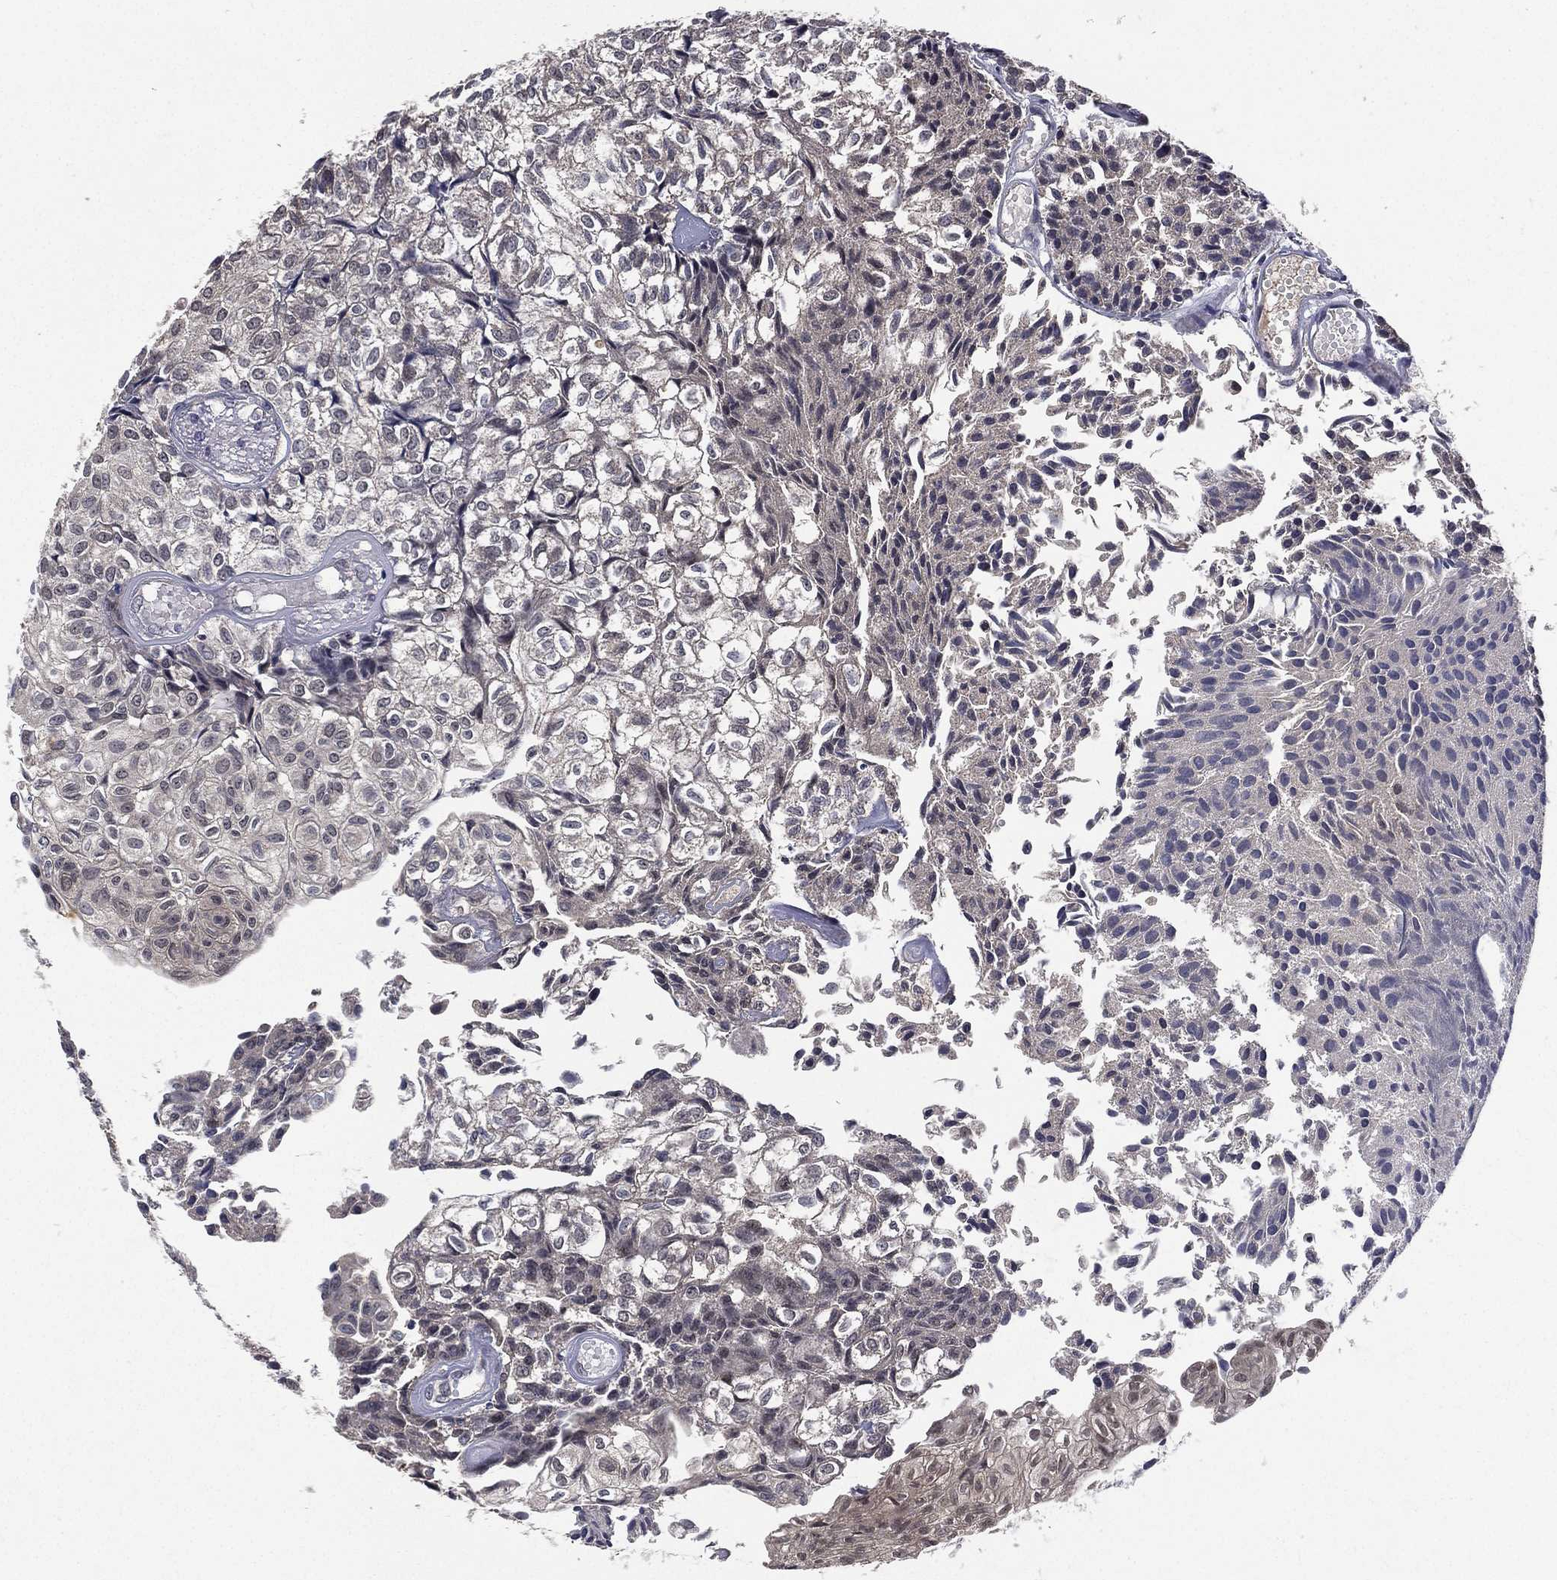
{"staining": {"intensity": "weak", "quantity": "<25%", "location": "cytoplasmic/membranous"}, "tissue": "urothelial cancer", "cell_type": "Tumor cells", "image_type": "cancer", "snomed": [{"axis": "morphology", "description": "Urothelial carcinoma, Low grade"}, {"axis": "topography", "description": "Urinary bladder"}], "caption": "High magnification brightfield microscopy of urothelial cancer stained with DAB (brown) and counterstained with hematoxylin (blue): tumor cells show no significant positivity. The staining was performed using DAB (3,3'-diaminobenzidine) to visualize the protein expression in brown, while the nuclei were stained in blue with hematoxylin (Magnification: 20x).", "gene": "NELFCD", "patient": {"sex": "male", "age": 89}}